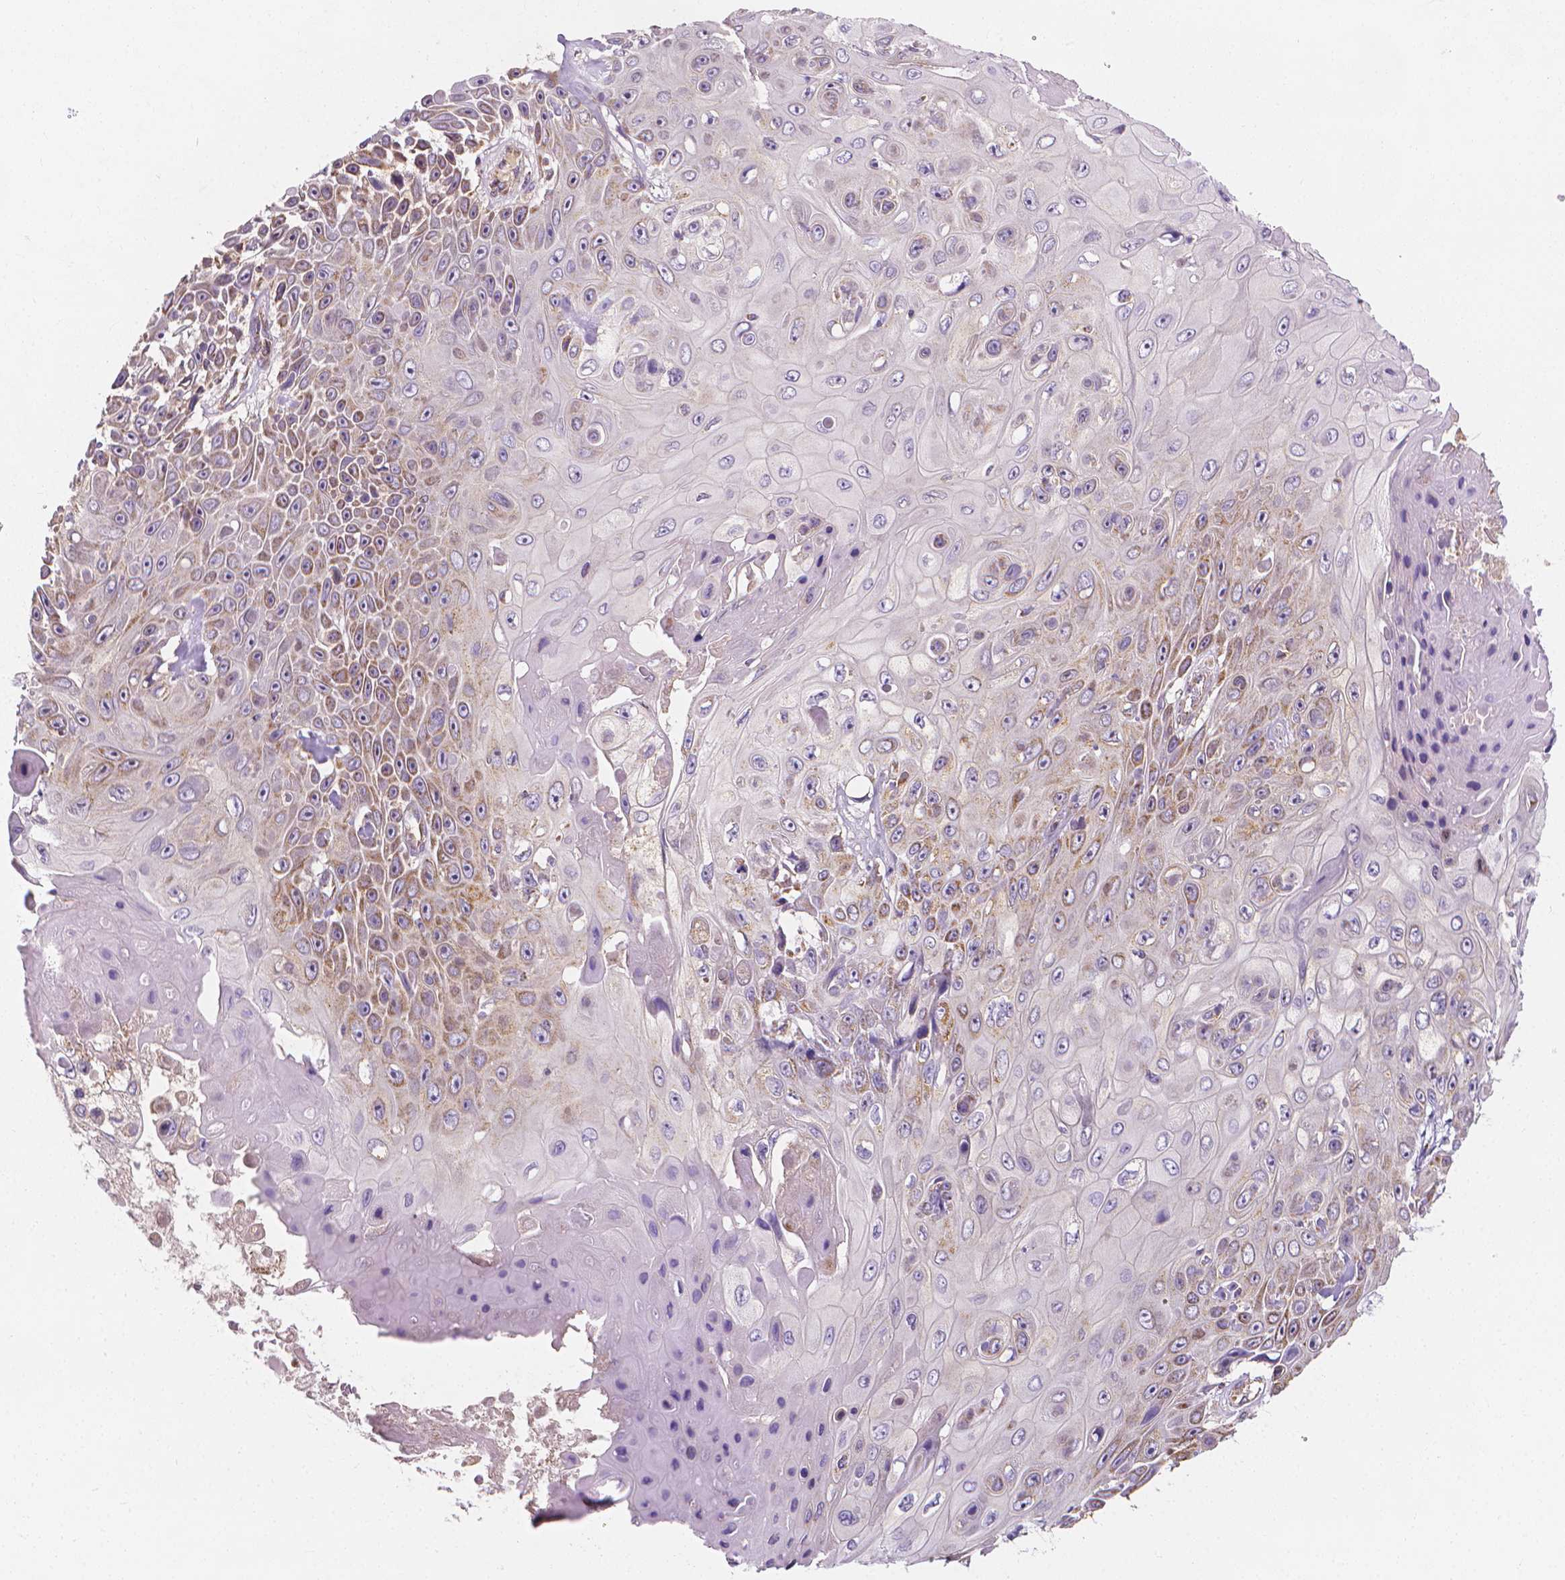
{"staining": {"intensity": "weak", "quantity": "25%-75%", "location": "cytoplasmic/membranous"}, "tissue": "skin cancer", "cell_type": "Tumor cells", "image_type": "cancer", "snomed": [{"axis": "morphology", "description": "Squamous cell carcinoma, NOS"}, {"axis": "topography", "description": "Skin"}], "caption": "DAB immunohistochemical staining of human skin cancer (squamous cell carcinoma) shows weak cytoplasmic/membranous protein expression in approximately 25%-75% of tumor cells.", "gene": "SNCAIP", "patient": {"sex": "male", "age": 82}}